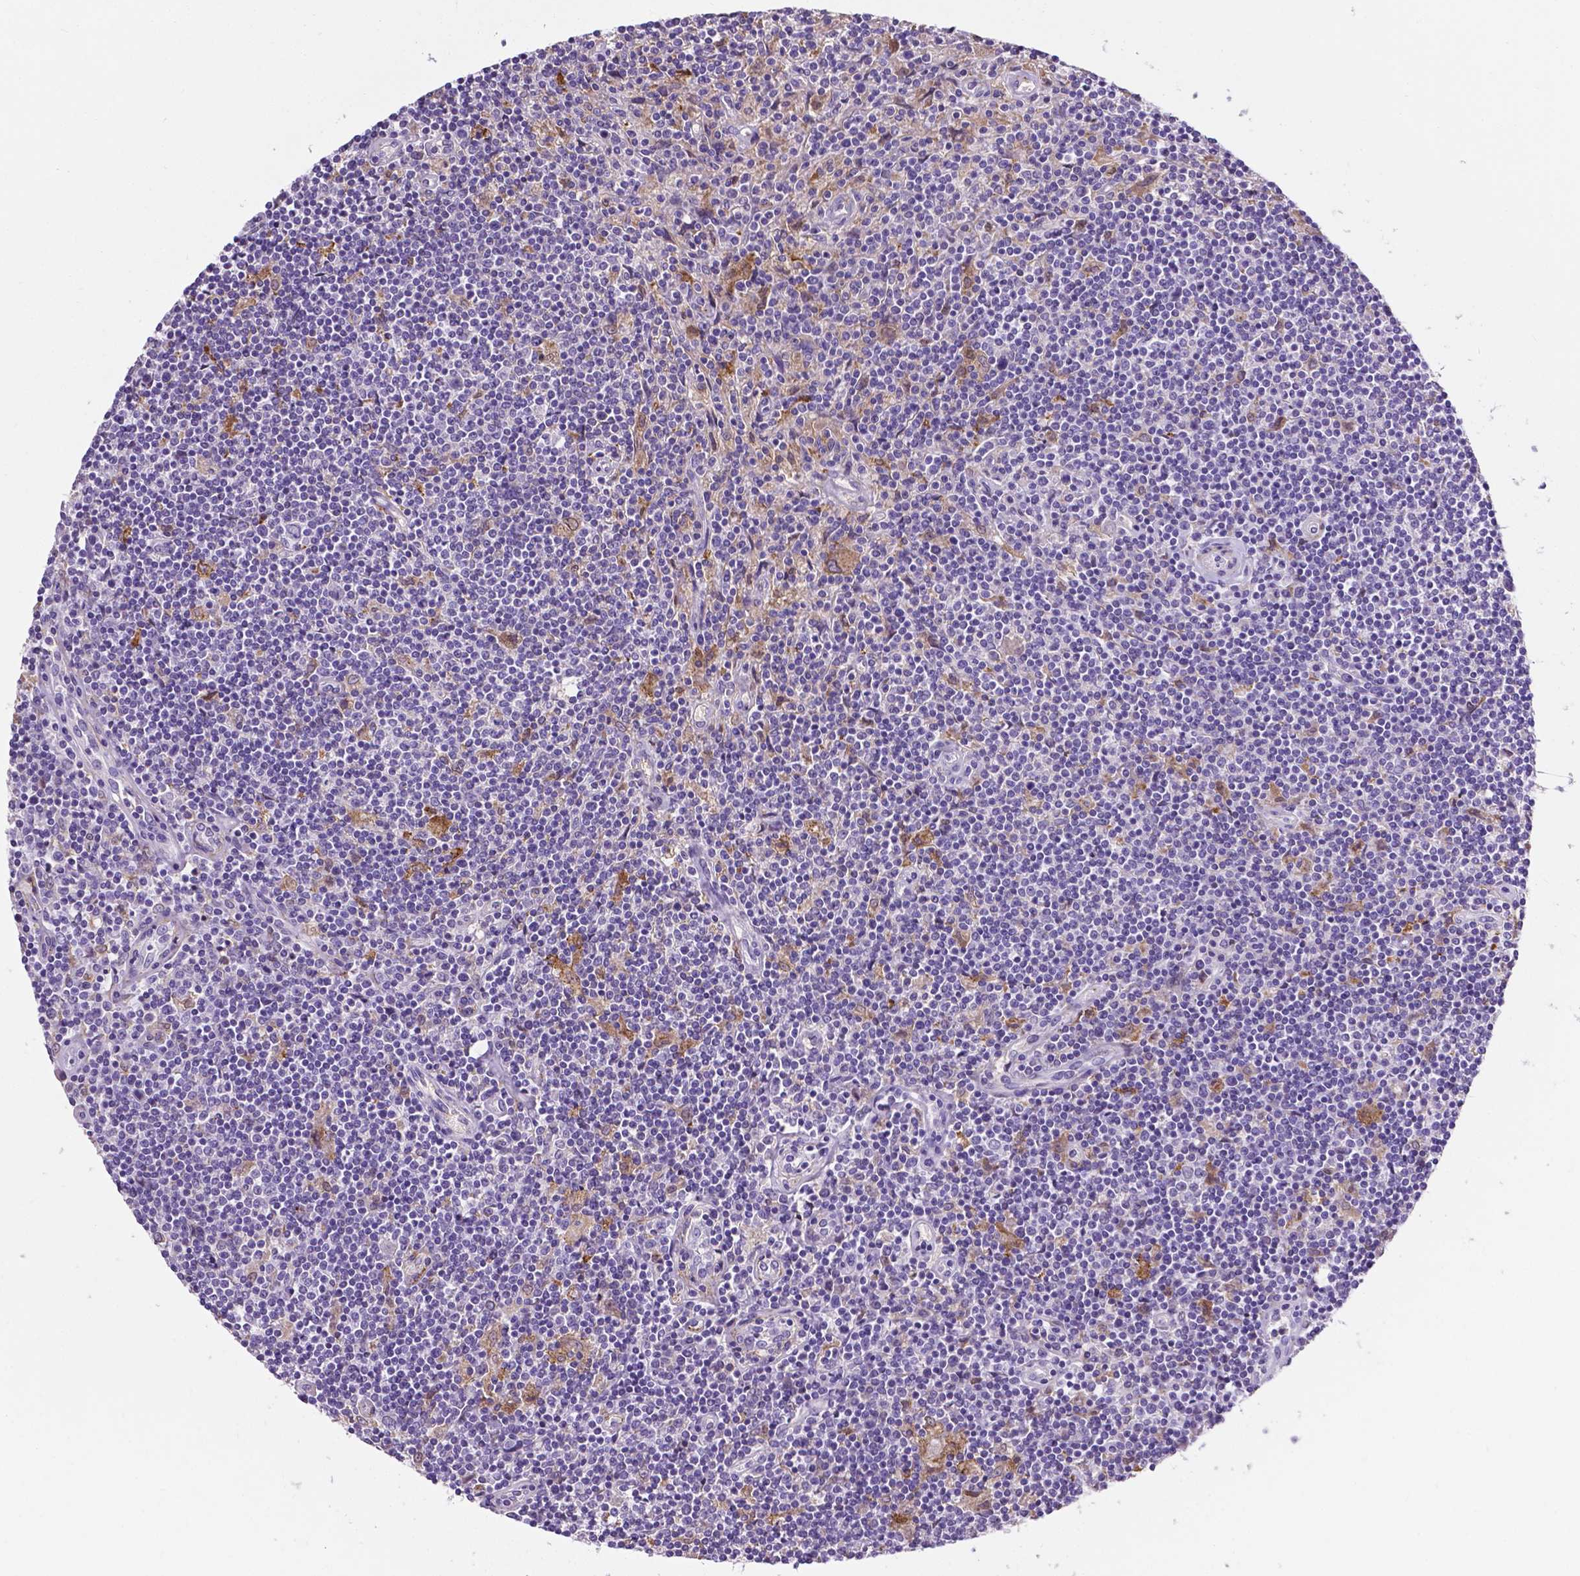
{"staining": {"intensity": "negative", "quantity": "none", "location": "none"}, "tissue": "lymphoma", "cell_type": "Tumor cells", "image_type": "cancer", "snomed": [{"axis": "morphology", "description": "Hodgkin's disease, NOS"}, {"axis": "topography", "description": "Lymph node"}], "caption": "DAB immunohistochemical staining of human lymphoma exhibits no significant positivity in tumor cells.", "gene": "APOE", "patient": {"sex": "male", "age": 40}}